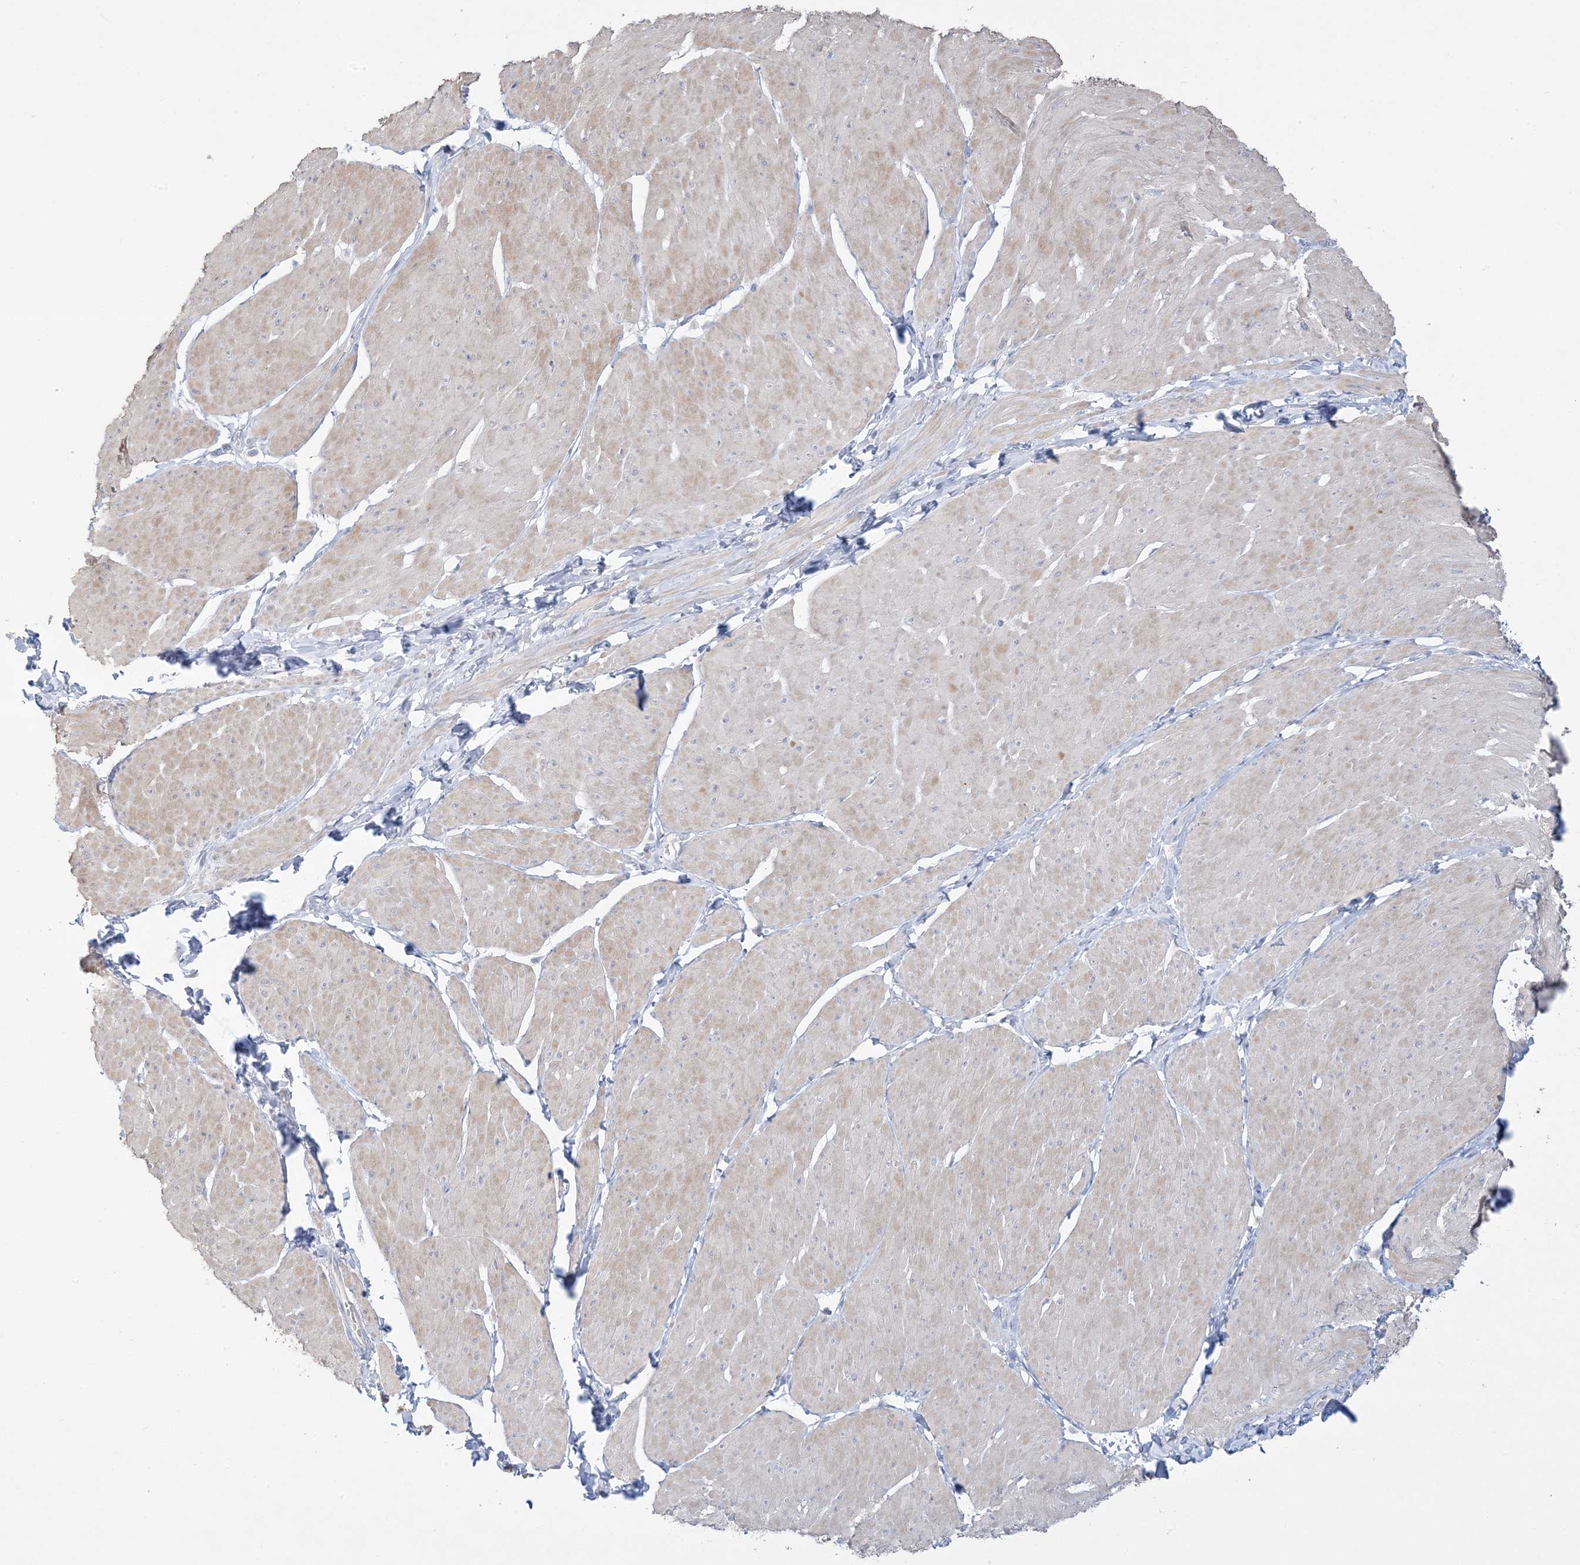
{"staining": {"intensity": "weak", "quantity": "<25%", "location": "cytoplasmic/membranous"}, "tissue": "smooth muscle", "cell_type": "Smooth muscle cells", "image_type": "normal", "snomed": [{"axis": "morphology", "description": "Urothelial carcinoma, High grade"}, {"axis": "topography", "description": "Urinary bladder"}], "caption": "High power microscopy image of an immunohistochemistry micrograph of normal smooth muscle, revealing no significant expression in smooth muscle cells. (Stains: DAB (3,3'-diaminobenzidine) IHC with hematoxylin counter stain, Microscopy: brightfield microscopy at high magnification).", "gene": "FAM184A", "patient": {"sex": "male", "age": 46}}